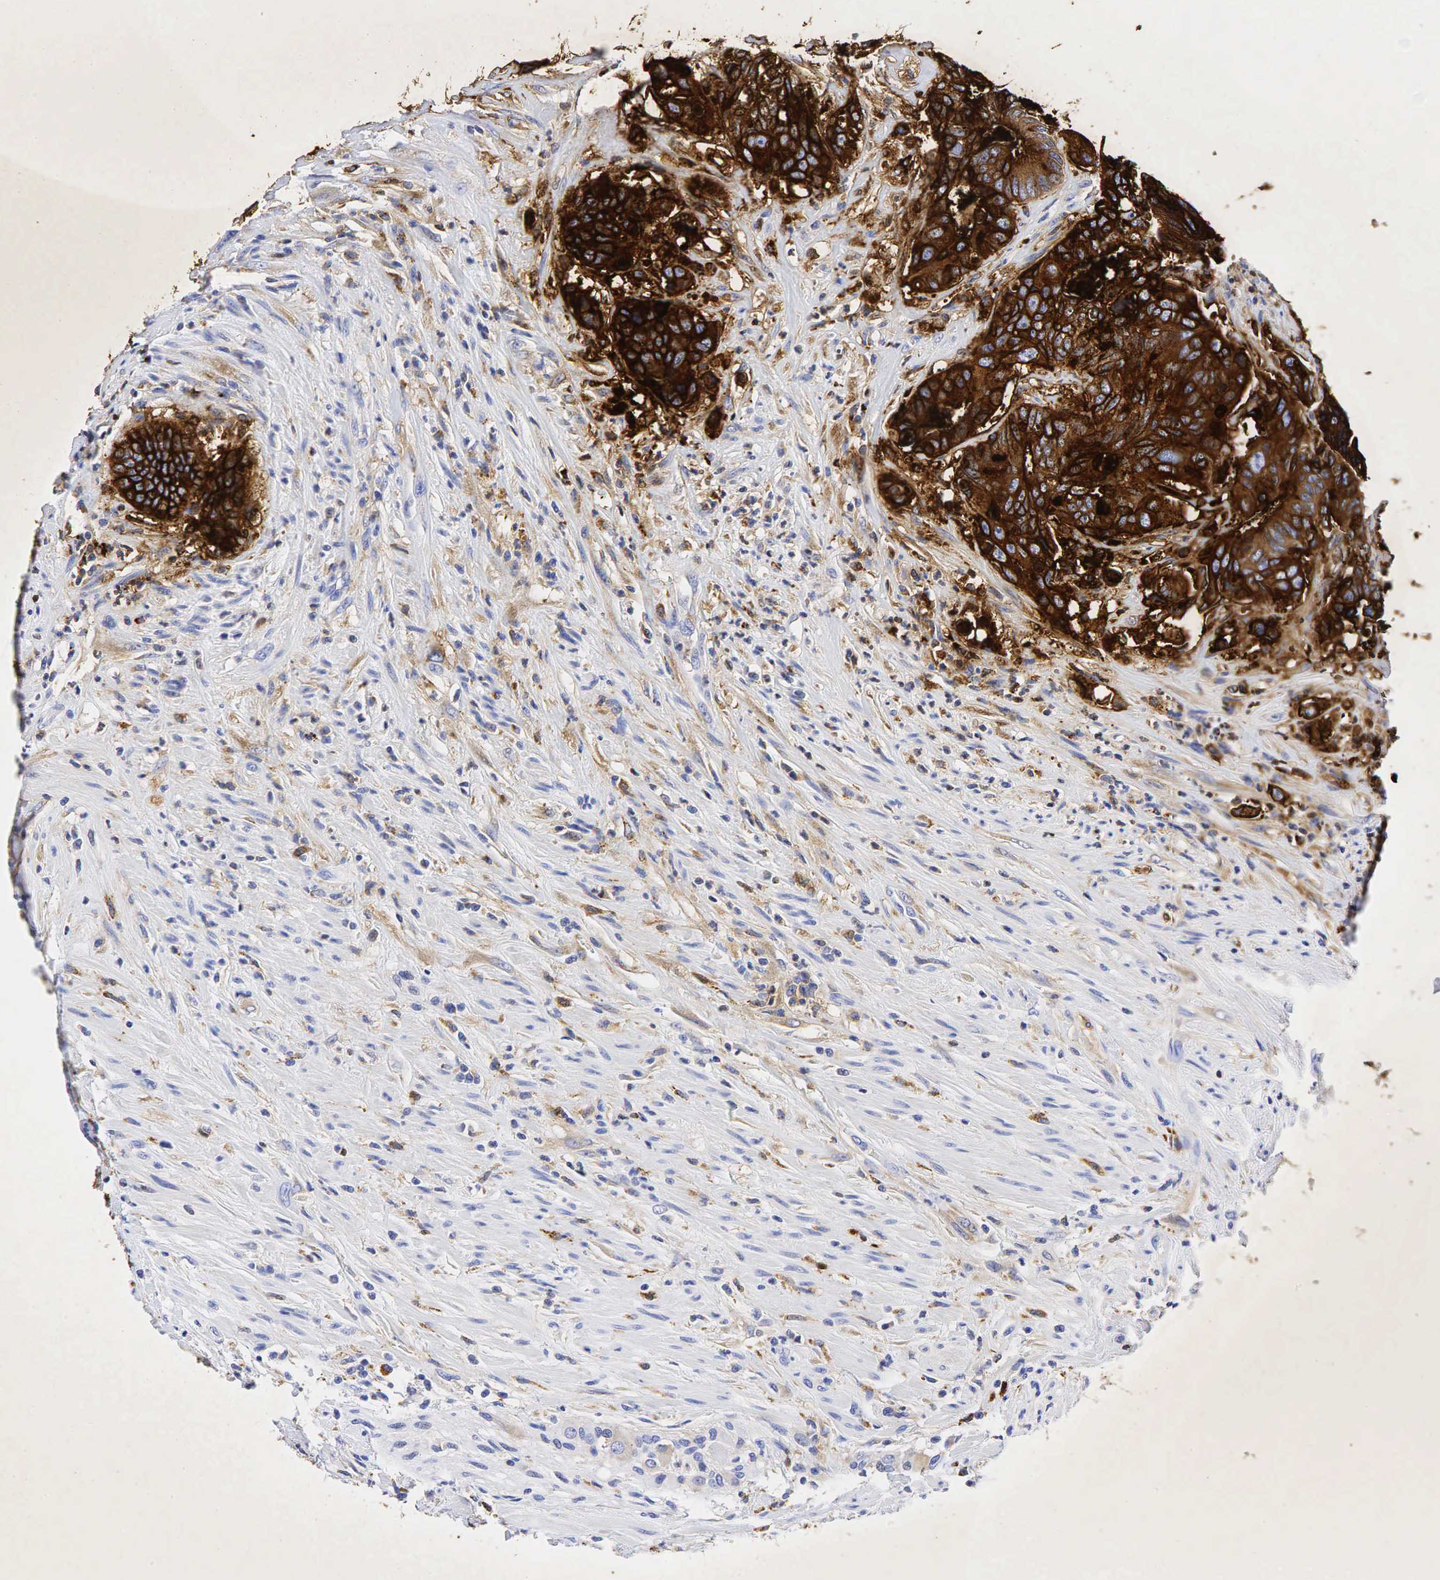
{"staining": {"intensity": "strong", "quantity": ">75%", "location": "cytoplasmic/membranous"}, "tissue": "colorectal cancer", "cell_type": "Tumor cells", "image_type": "cancer", "snomed": [{"axis": "morphology", "description": "Adenocarcinoma, NOS"}, {"axis": "topography", "description": "Rectum"}], "caption": "Immunohistochemistry micrograph of colorectal cancer stained for a protein (brown), which displays high levels of strong cytoplasmic/membranous expression in approximately >75% of tumor cells.", "gene": "CEACAM5", "patient": {"sex": "female", "age": 65}}